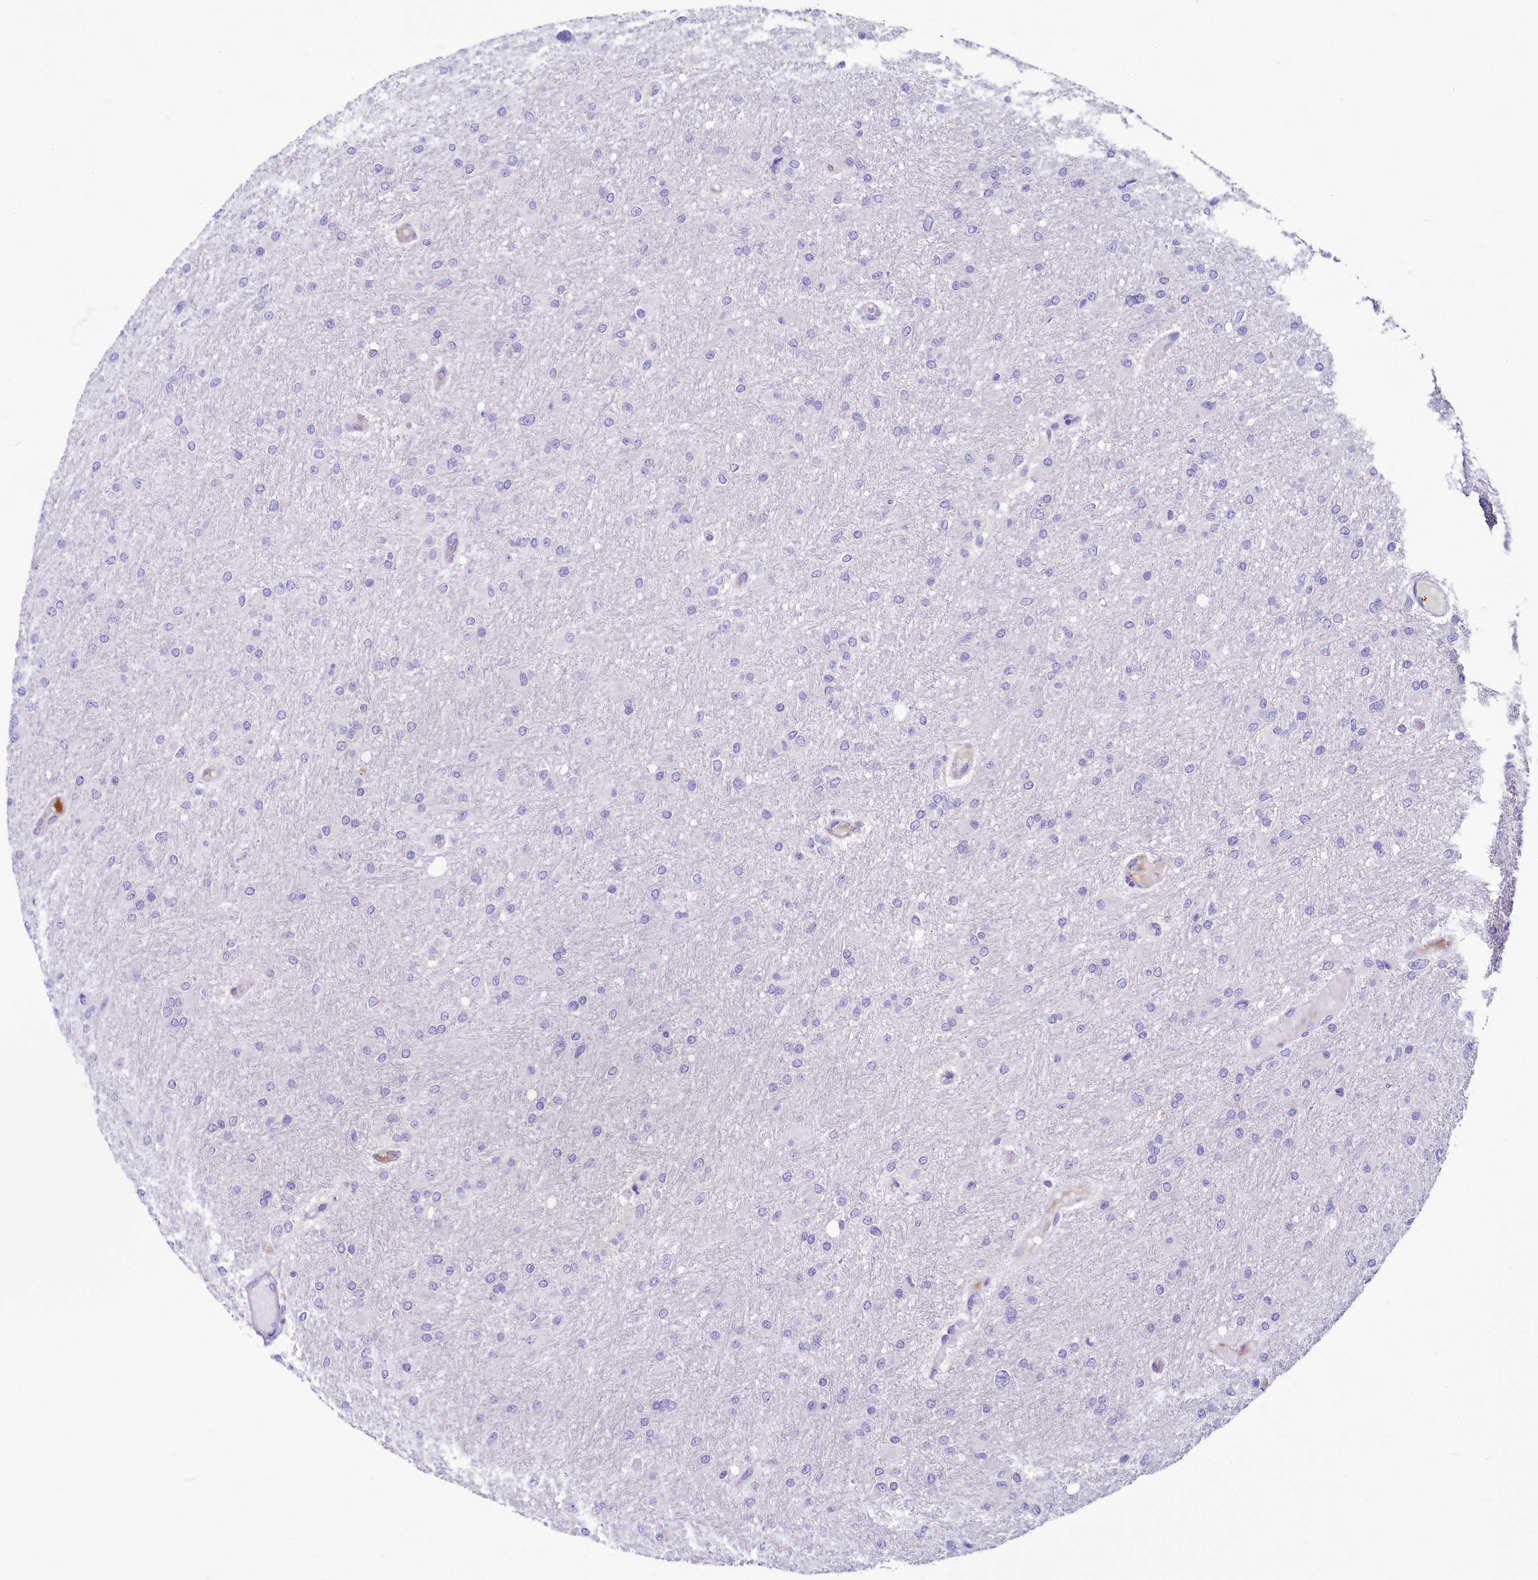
{"staining": {"intensity": "negative", "quantity": "none", "location": "none"}, "tissue": "glioma", "cell_type": "Tumor cells", "image_type": "cancer", "snomed": [{"axis": "morphology", "description": "Glioma, malignant, High grade"}, {"axis": "topography", "description": "Cerebral cortex"}], "caption": "Malignant glioma (high-grade) was stained to show a protein in brown. There is no significant staining in tumor cells.", "gene": "SH3TC2", "patient": {"sex": "female", "age": 36}}